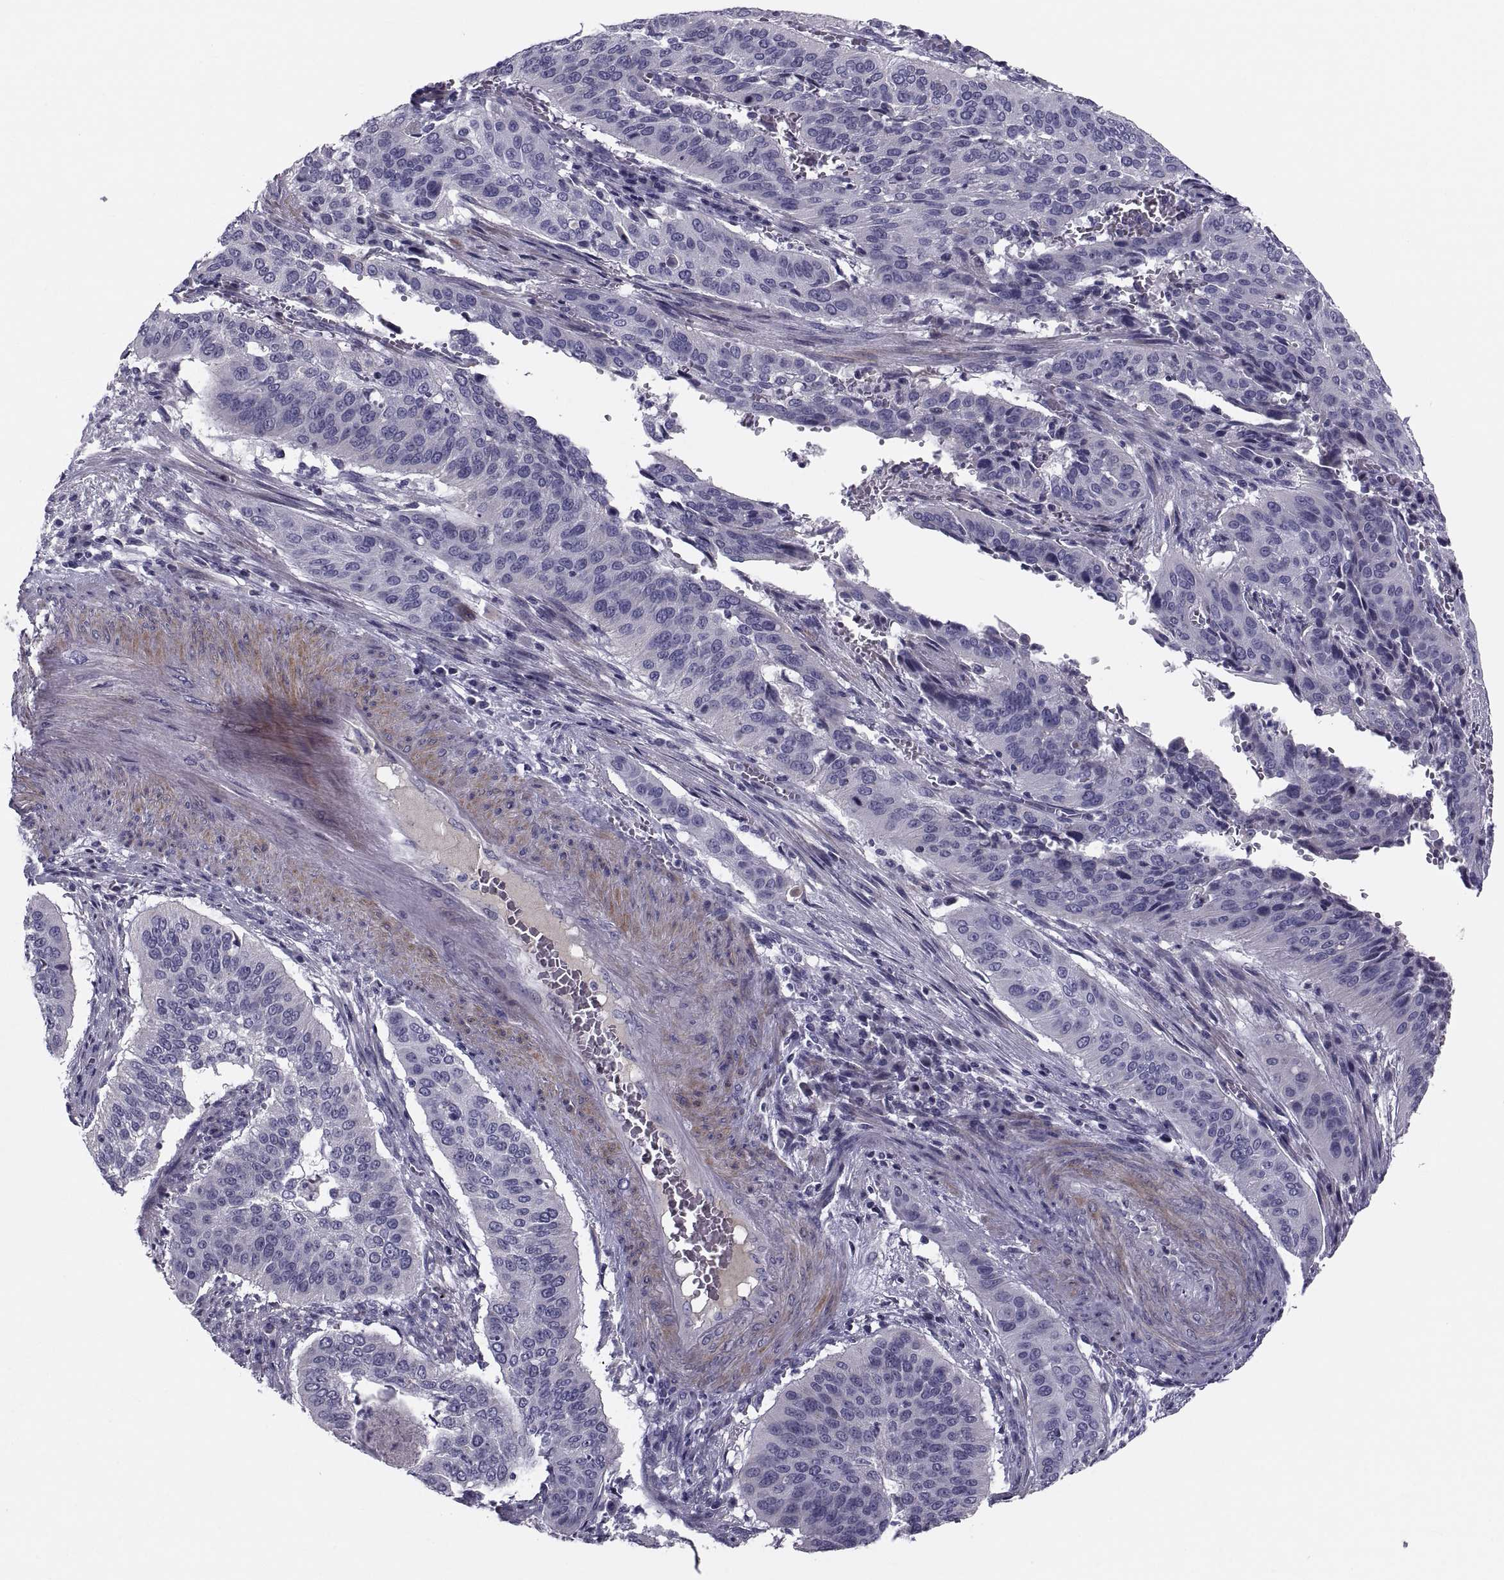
{"staining": {"intensity": "negative", "quantity": "none", "location": "none"}, "tissue": "cervical cancer", "cell_type": "Tumor cells", "image_type": "cancer", "snomed": [{"axis": "morphology", "description": "Squamous cell carcinoma, NOS"}, {"axis": "topography", "description": "Cervix"}], "caption": "This is an immunohistochemistry histopathology image of human cervical cancer. There is no positivity in tumor cells.", "gene": "PDZRN4", "patient": {"sex": "female", "age": 39}}